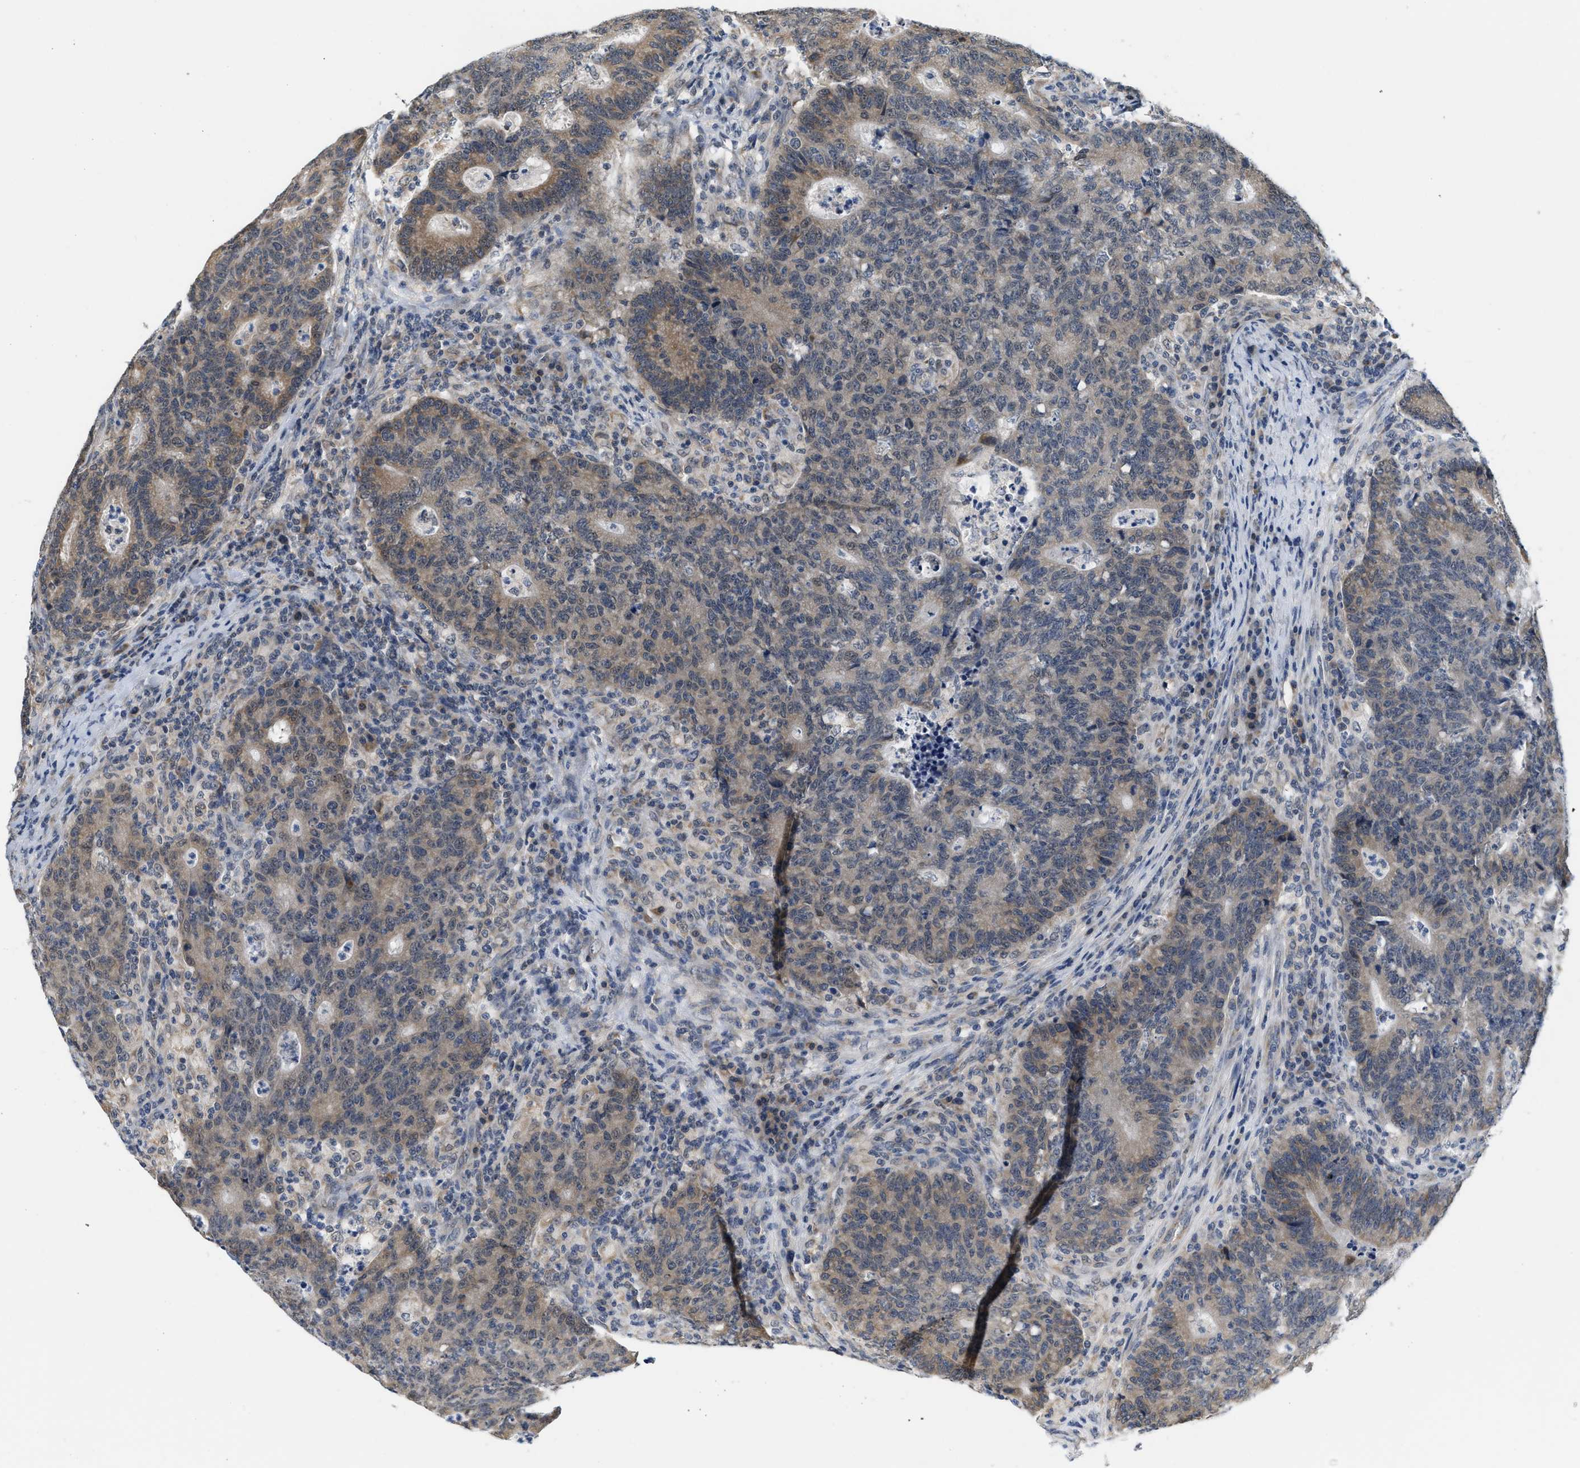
{"staining": {"intensity": "moderate", "quantity": "25%-75%", "location": "cytoplasmic/membranous"}, "tissue": "colorectal cancer", "cell_type": "Tumor cells", "image_type": "cancer", "snomed": [{"axis": "morphology", "description": "Adenocarcinoma, NOS"}, {"axis": "topography", "description": "Colon"}], "caption": "Immunohistochemical staining of colorectal cancer (adenocarcinoma) demonstrates medium levels of moderate cytoplasmic/membranous staining in about 25%-75% of tumor cells.", "gene": "GIGYF1", "patient": {"sex": "female", "age": 75}}